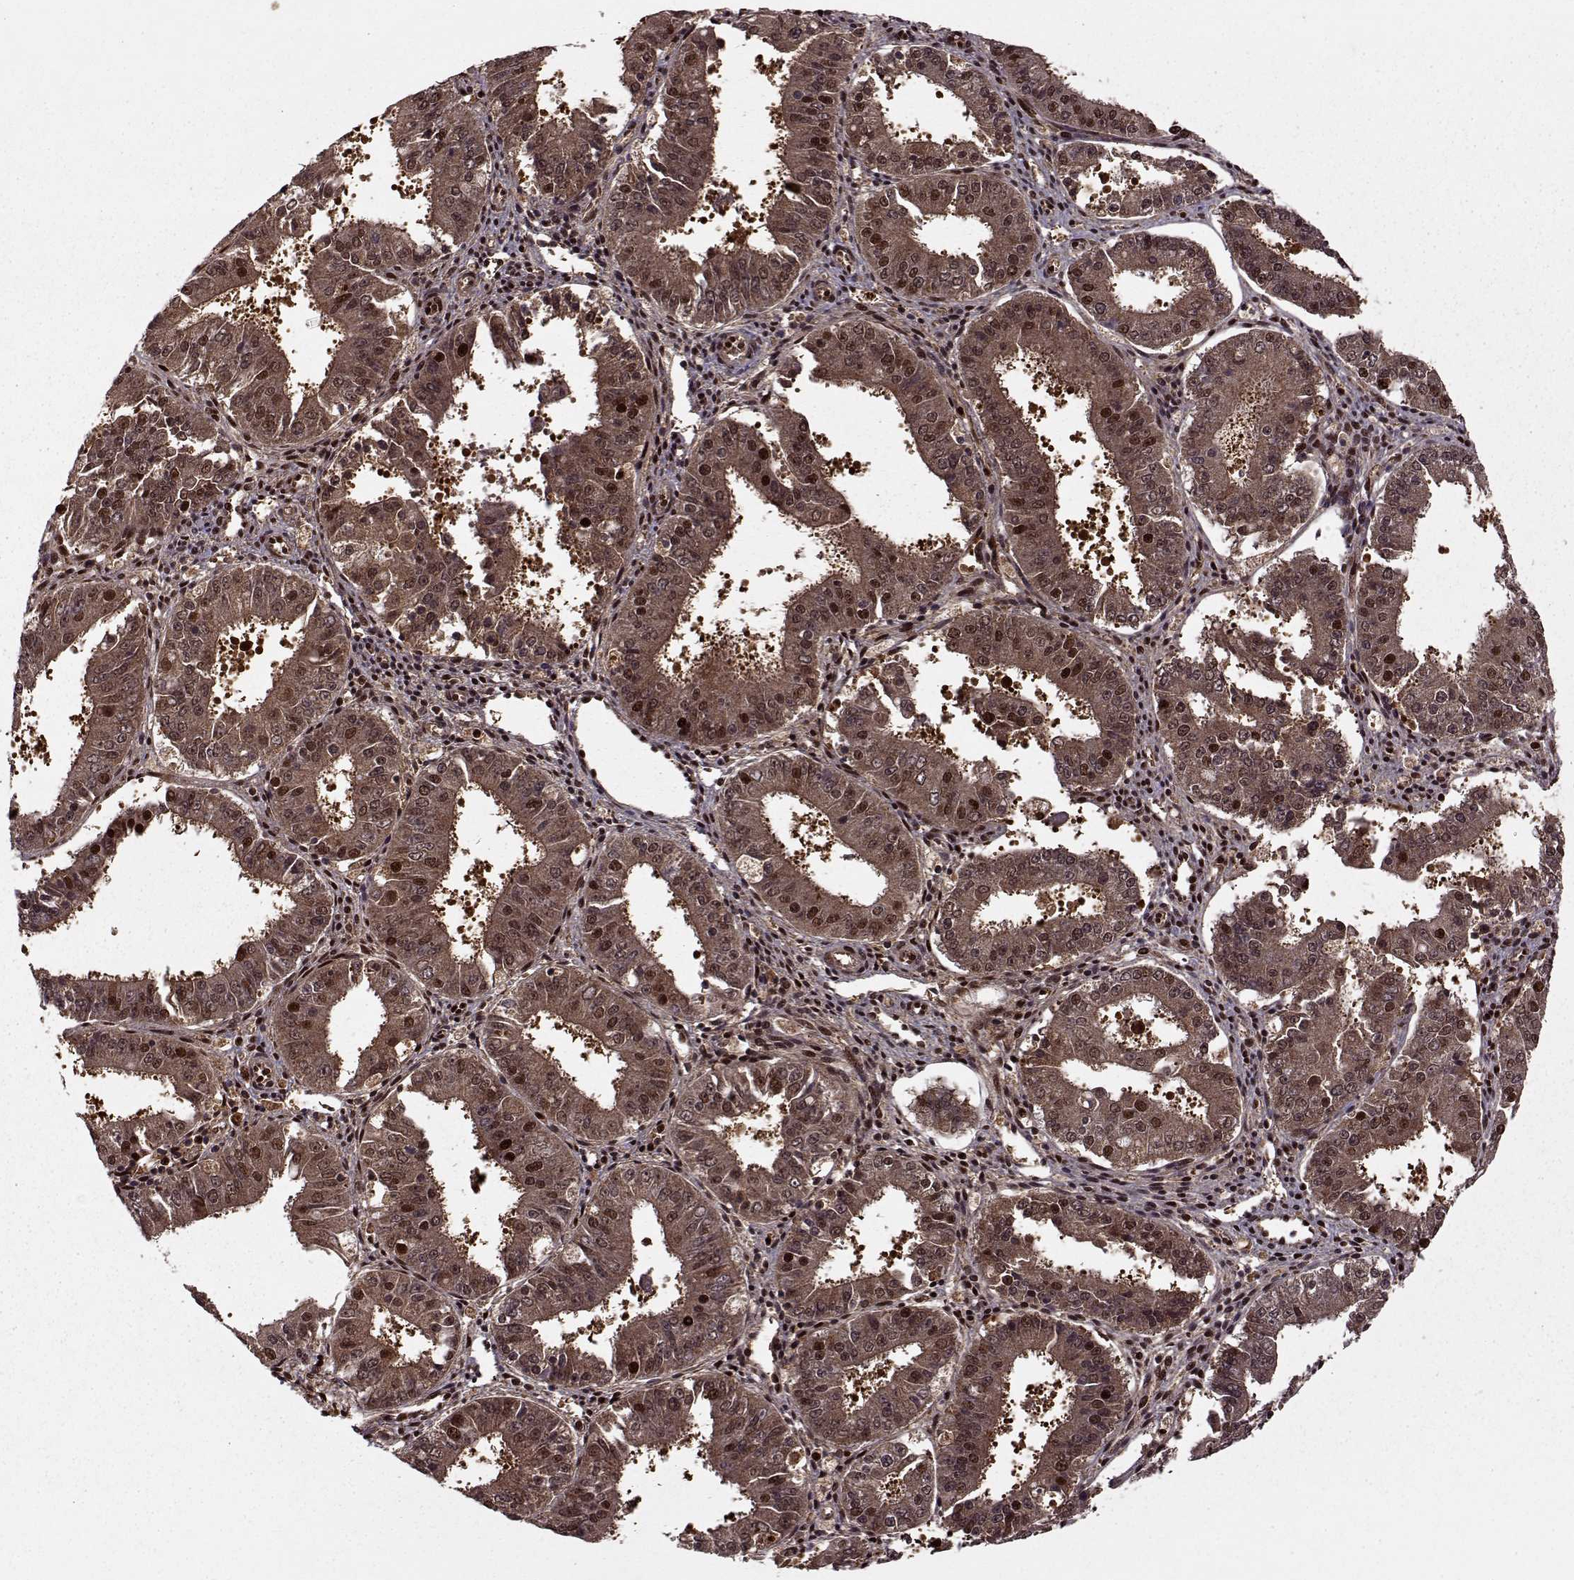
{"staining": {"intensity": "strong", "quantity": "25%-75%", "location": "cytoplasmic/membranous,nuclear"}, "tissue": "ovarian cancer", "cell_type": "Tumor cells", "image_type": "cancer", "snomed": [{"axis": "morphology", "description": "Carcinoma, endometroid"}, {"axis": "topography", "description": "Ovary"}], "caption": "Immunohistochemistry (DAB) staining of human endometroid carcinoma (ovarian) demonstrates strong cytoplasmic/membranous and nuclear protein expression in approximately 25%-75% of tumor cells.", "gene": "PSMA7", "patient": {"sex": "female", "age": 42}}